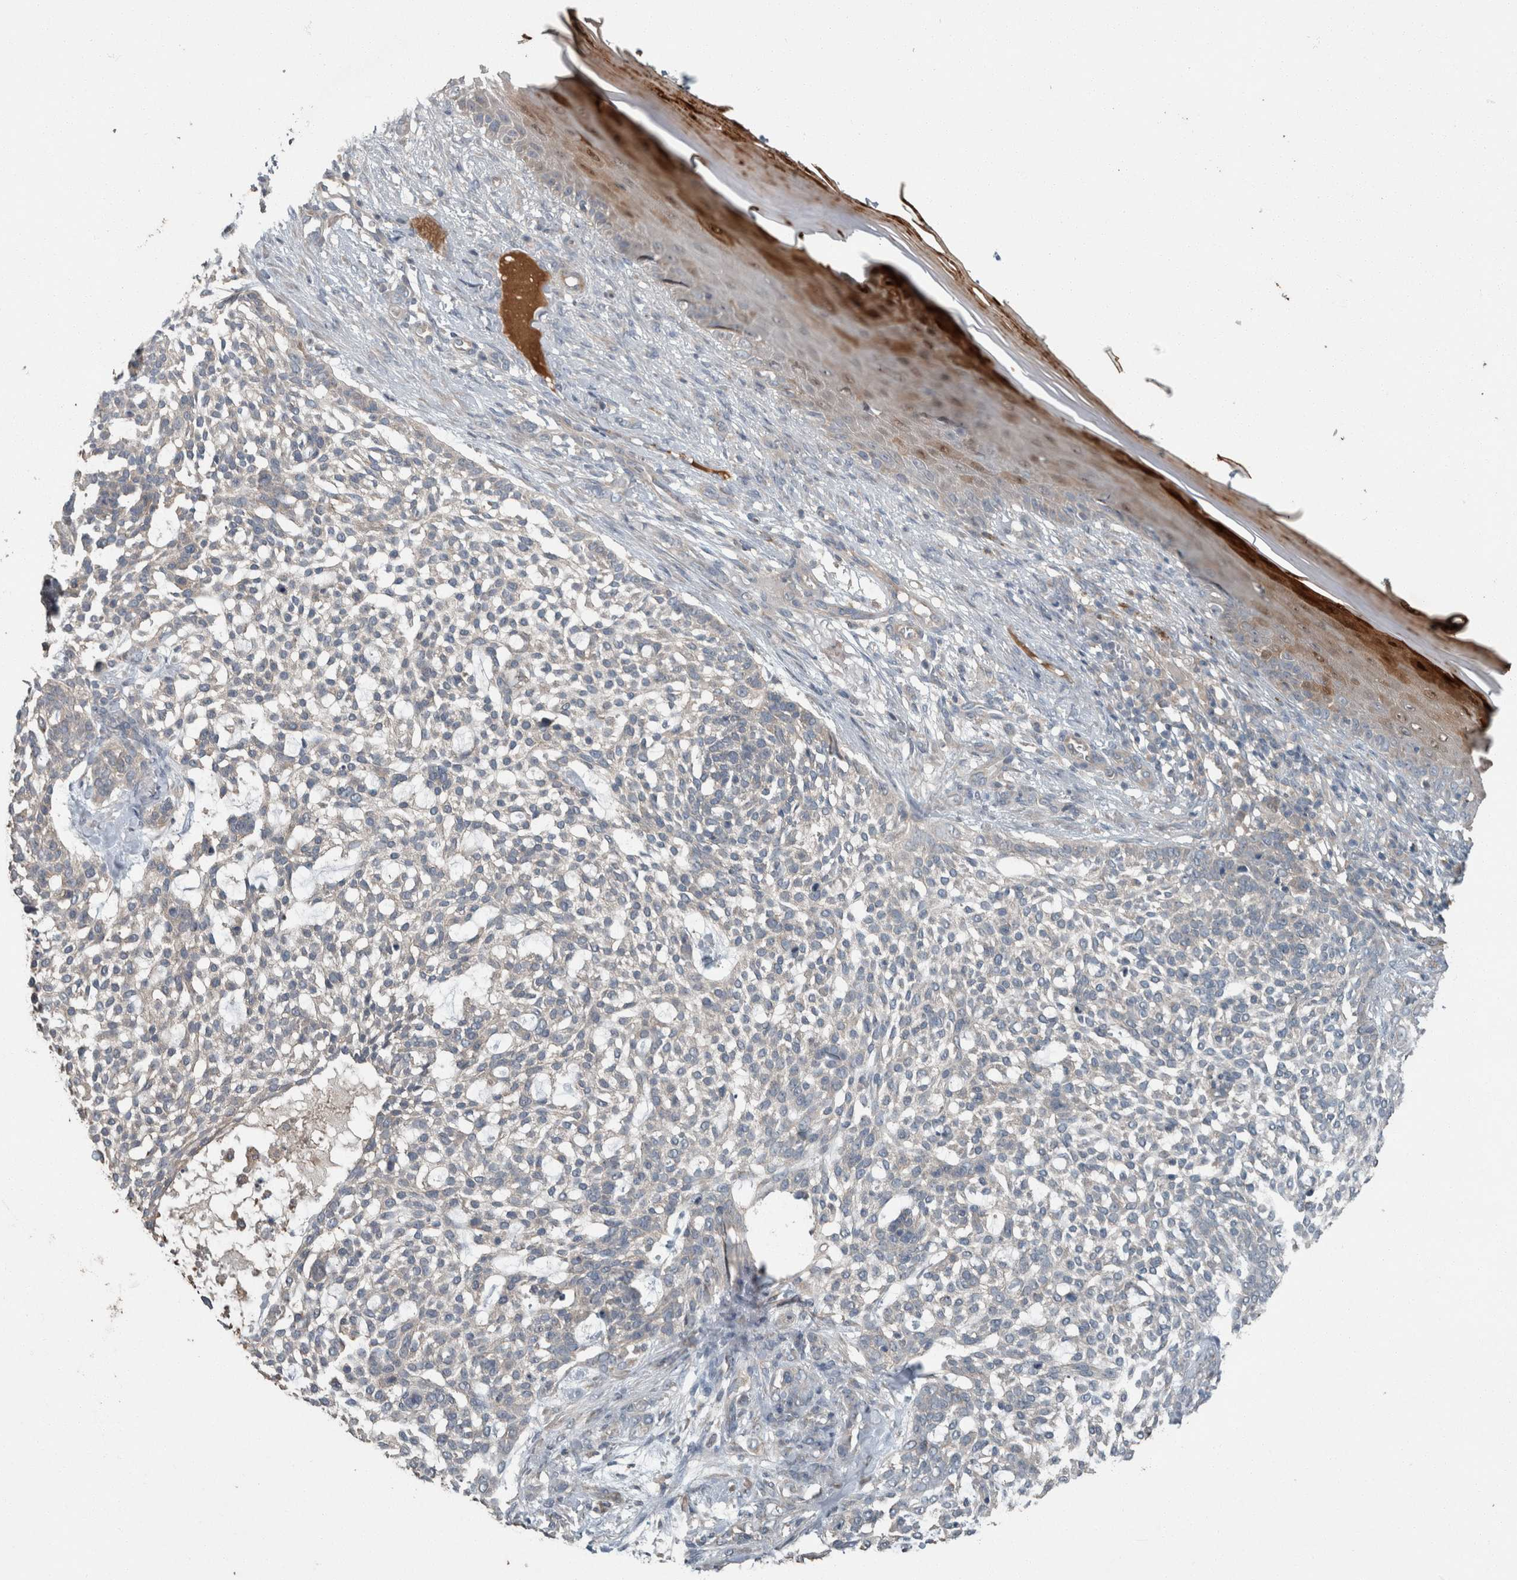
{"staining": {"intensity": "negative", "quantity": "none", "location": "none"}, "tissue": "skin cancer", "cell_type": "Tumor cells", "image_type": "cancer", "snomed": [{"axis": "morphology", "description": "Basal cell carcinoma"}, {"axis": "topography", "description": "Skin"}], "caption": "Tumor cells show no significant expression in skin cancer. (DAB immunohistochemistry with hematoxylin counter stain).", "gene": "KNTC1", "patient": {"sex": "female", "age": 64}}